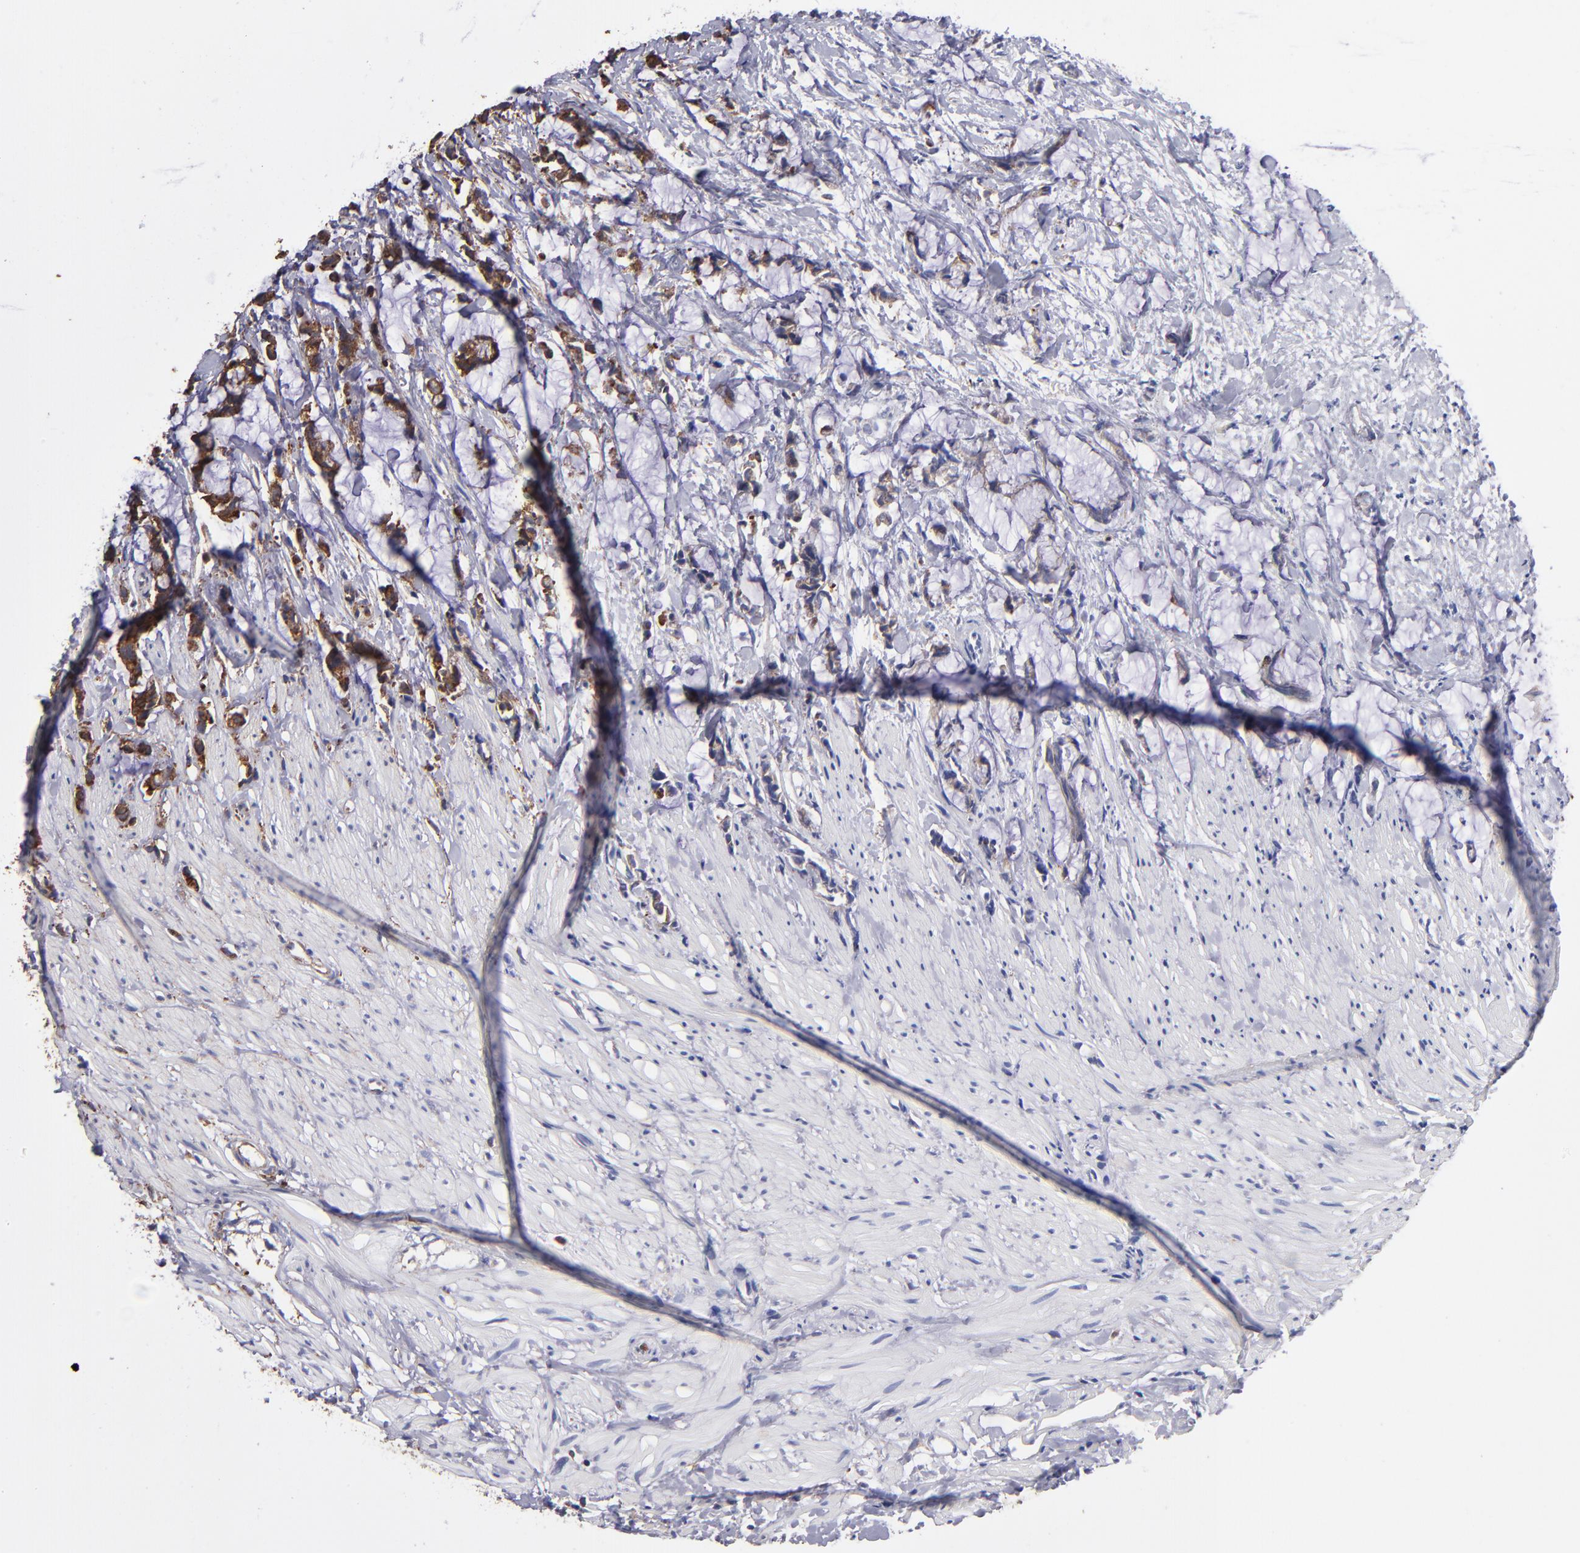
{"staining": {"intensity": "strong", "quantity": ">75%", "location": "cytoplasmic/membranous"}, "tissue": "colorectal cancer", "cell_type": "Tumor cells", "image_type": "cancer", "snomed": [{"axis": "morphology", "description": "Adenocarcinoma, NOS"}, {"axis": "topography", "description": "Colon"}], "caption": "Protein expression by IHC displays strong cytoplasmic/membranous expression in approximately >75% of tumor cells in adenocarcinoma (colorectal).", "gene": "MVP", "patient": {"sex": "male", "age": 14}}